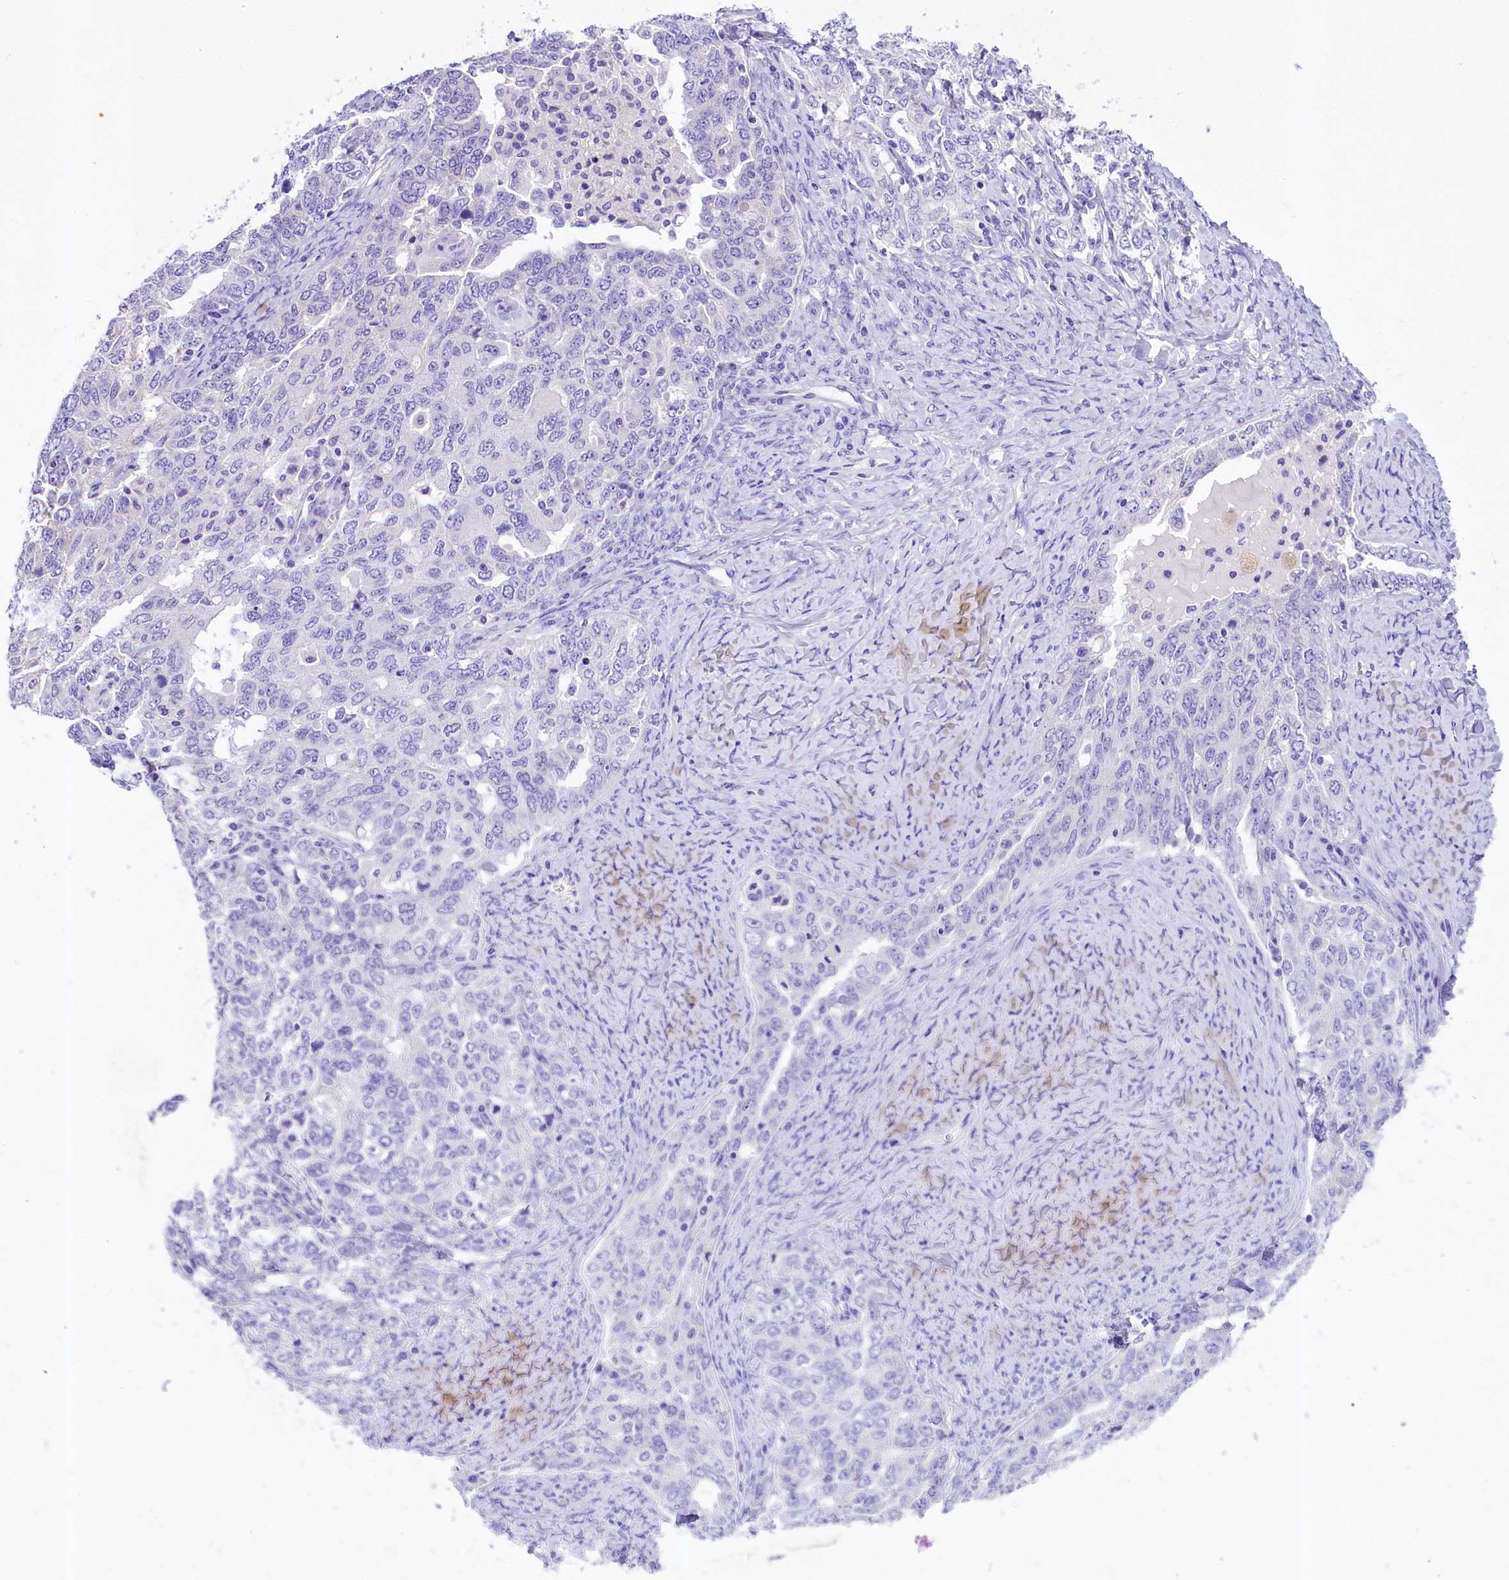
{"staining": {"intensity": "negative", "quantity": "none", "location": "none"}, "tissue": "ovarian cancer", "cell_type": "Tumor cells", "image_type": "cancer", "snomed": [{"axis": "morphology", "description": "Carcinoma, endometroid"}, {"axis": "topography", "description": "Ovary"}], "caption": "Tumor cells are negative for brown protein staining in ovarian endometroid carcinoma.", "gene": "UBXN6", "patient": {"sex": "female", "age": 62}}